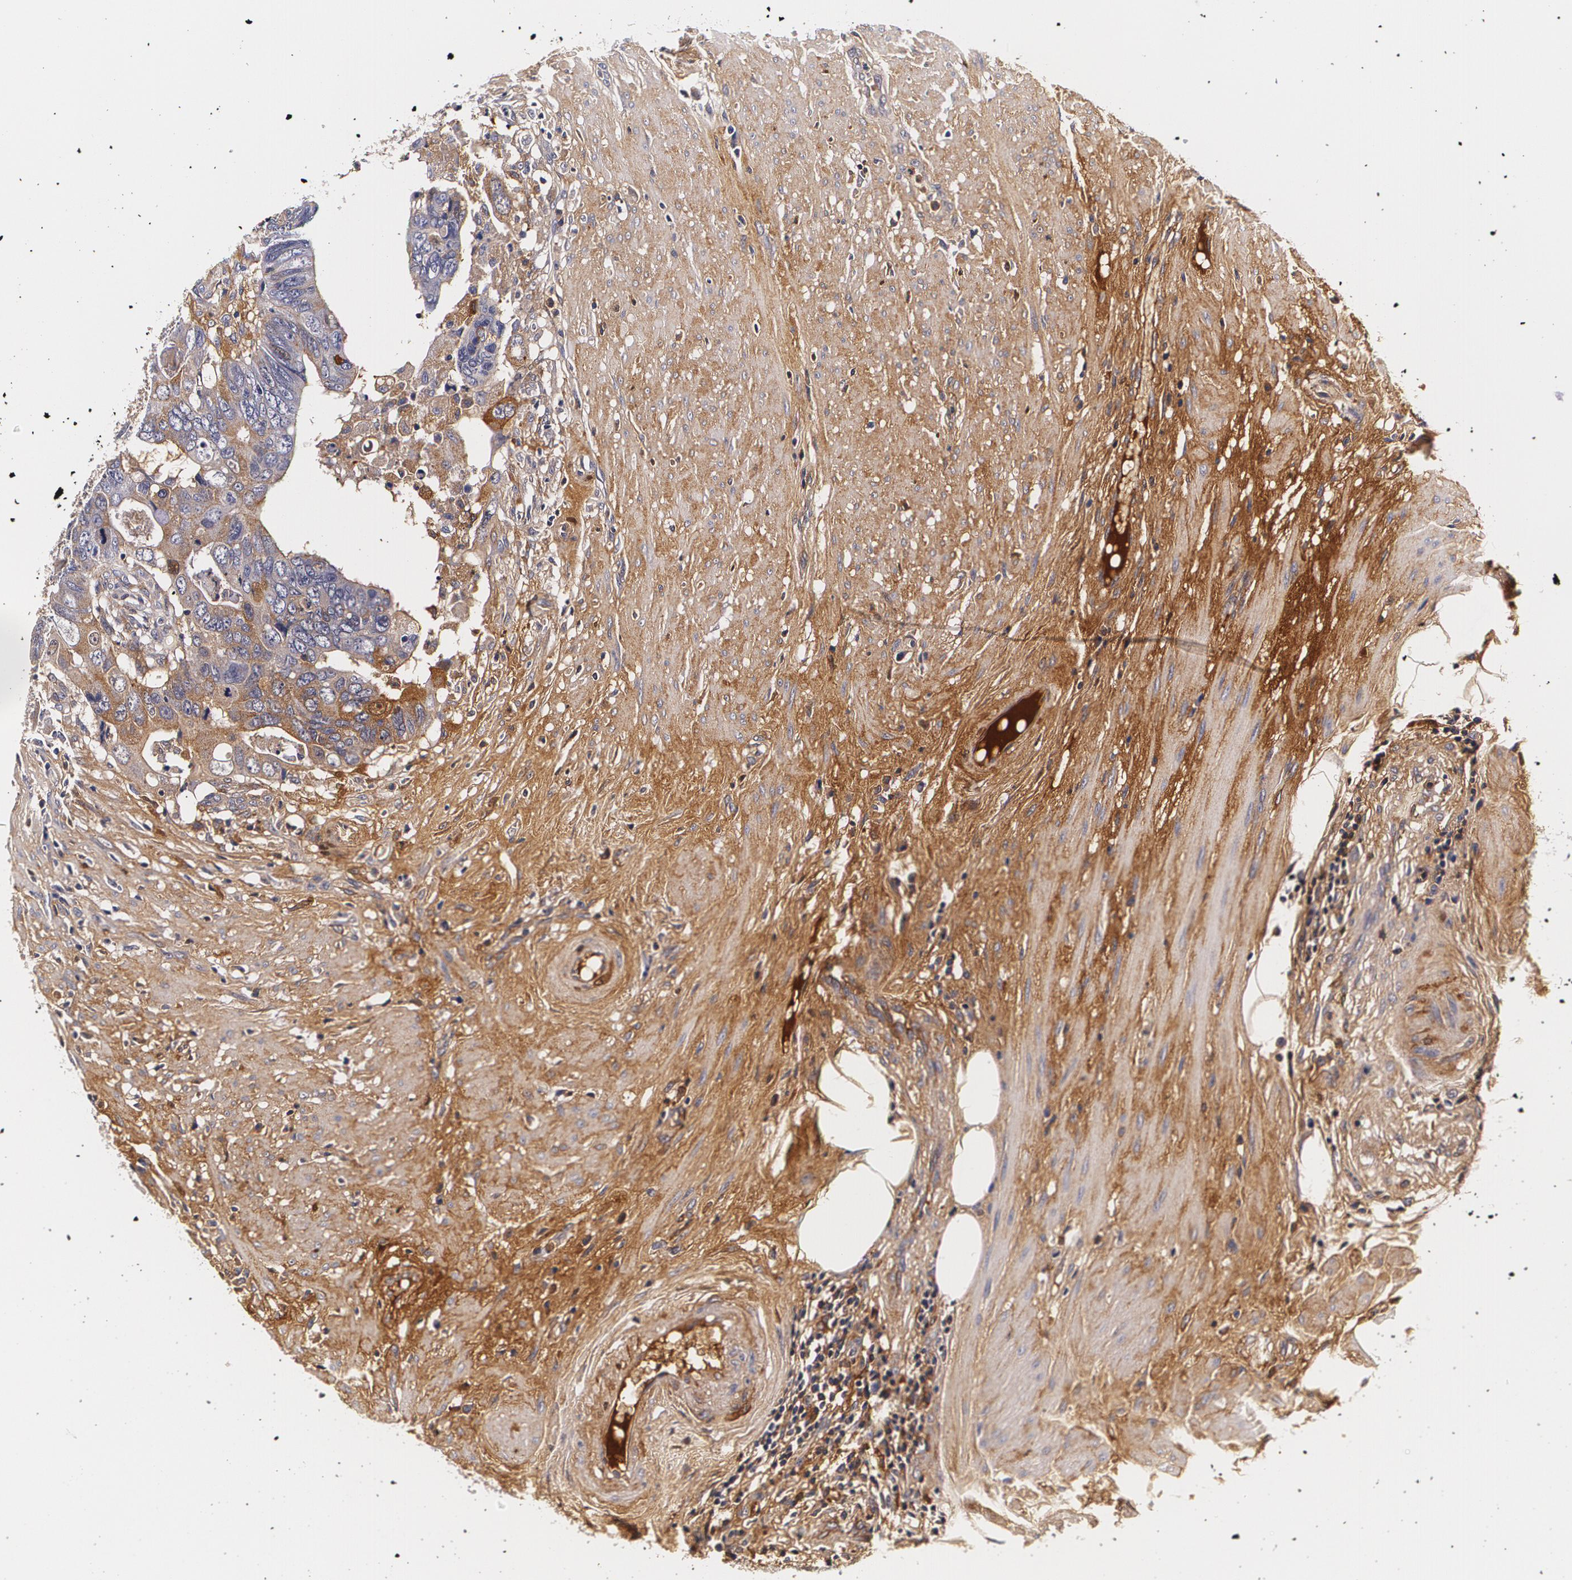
{"staining": {"intensity": "moderate", "quantity": "25%-75%", "location": "cytoplasmic/membranous"}, "tissue": "colorectal cancer", "cell_type": "Tumor cells", "image_type": "cancer", "snomed": [{"axis": "morphology", "description": "Adenocarcinoma, NOS"}, {"axis": "topography", "description": "Rectum"}], "caption": "A photomicrograph of colorectal adenocarcinoma stained for a protein displays moderate cytoplasmic/membranous brown staining in tumor cells.", "gene": "TTR", "patient": {"sex": "male", "age": 53}}